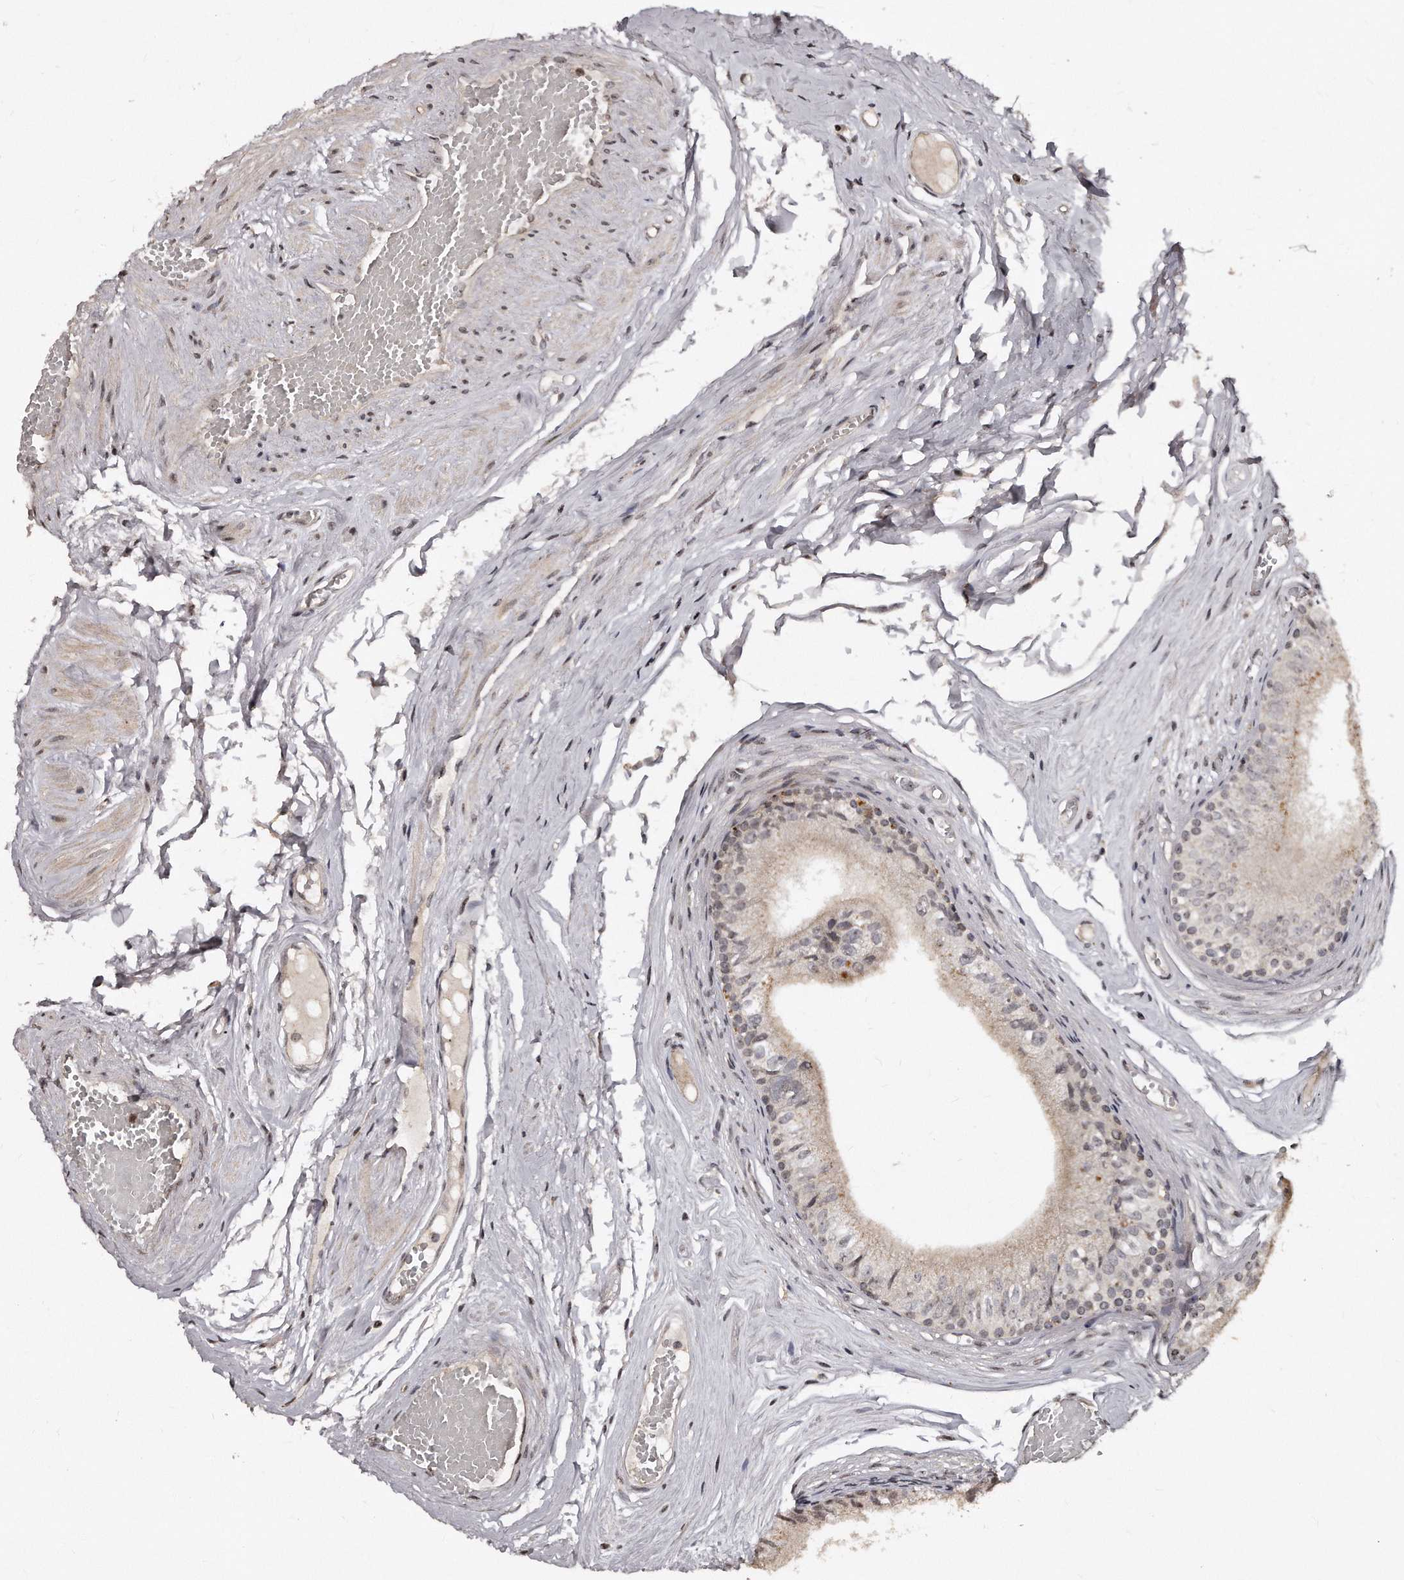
{"staining": {"intensity": "moderate", "quantity": "<25%", "location": "cytoplasmic/membranous"}, "tissue": "epididymis", "cell_type": "Glandular cells", "image_type": "normal", "snomed": [{"axis": "morphology", "description": "Normal tissue, NOS"}, {"axis": "topography", "description": "Epididymis"}], "caption": "High-power microscopy captured an immunohistochemistry micrograph of unremarkable epididymis, revealing moderate cytoplasmic/membranous positivity in approximately <25% of glandular cells.", "gene": "TSHR", "patient": {"sex": "male", "age": 79}}